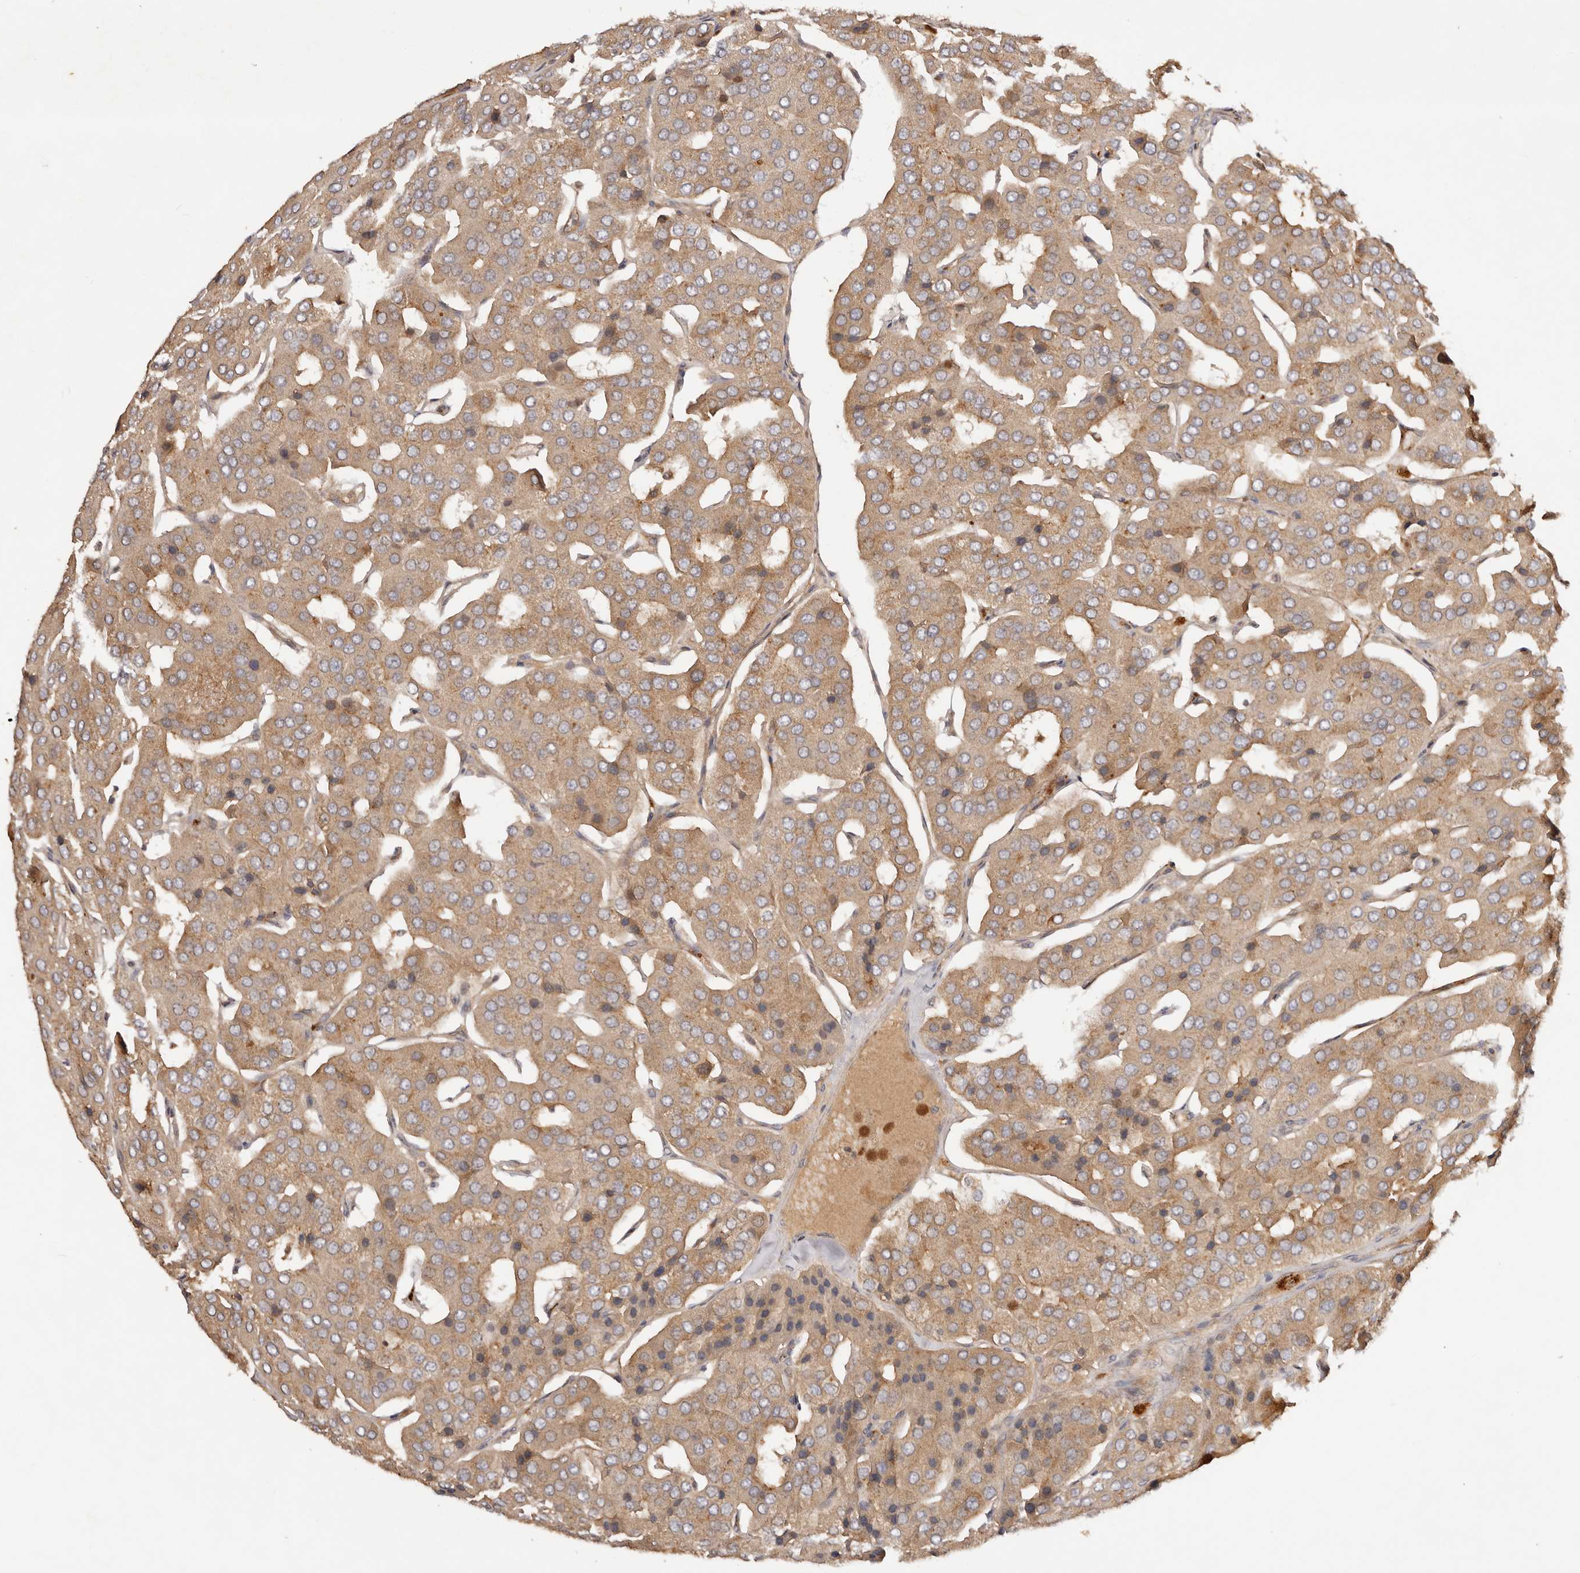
{"staining": {"intensity": "moderate", "quantity": ">75%", "location": "cytoplasmic/membranous"}, "tissue": "parathyroid gland", "cell_type": "Glandular cells", "image_type": "normal", "snomed": [{"axis": "morphology", "description": "Normal tissue, NOS"}, {"axis": "morphology", "description": "Adenoma, NOS"}, {"axis": "topography", "description": "Parathyroid gland"}], "caption": "Immunohistochemistry (DAB) staining of benign human parathyroid gland displays moderate cytoplasmic/membranous protein expression in approximately >75% of glandular cells.", "gene": "PKIB", "patient": {"sex": "female", "age": 86}}